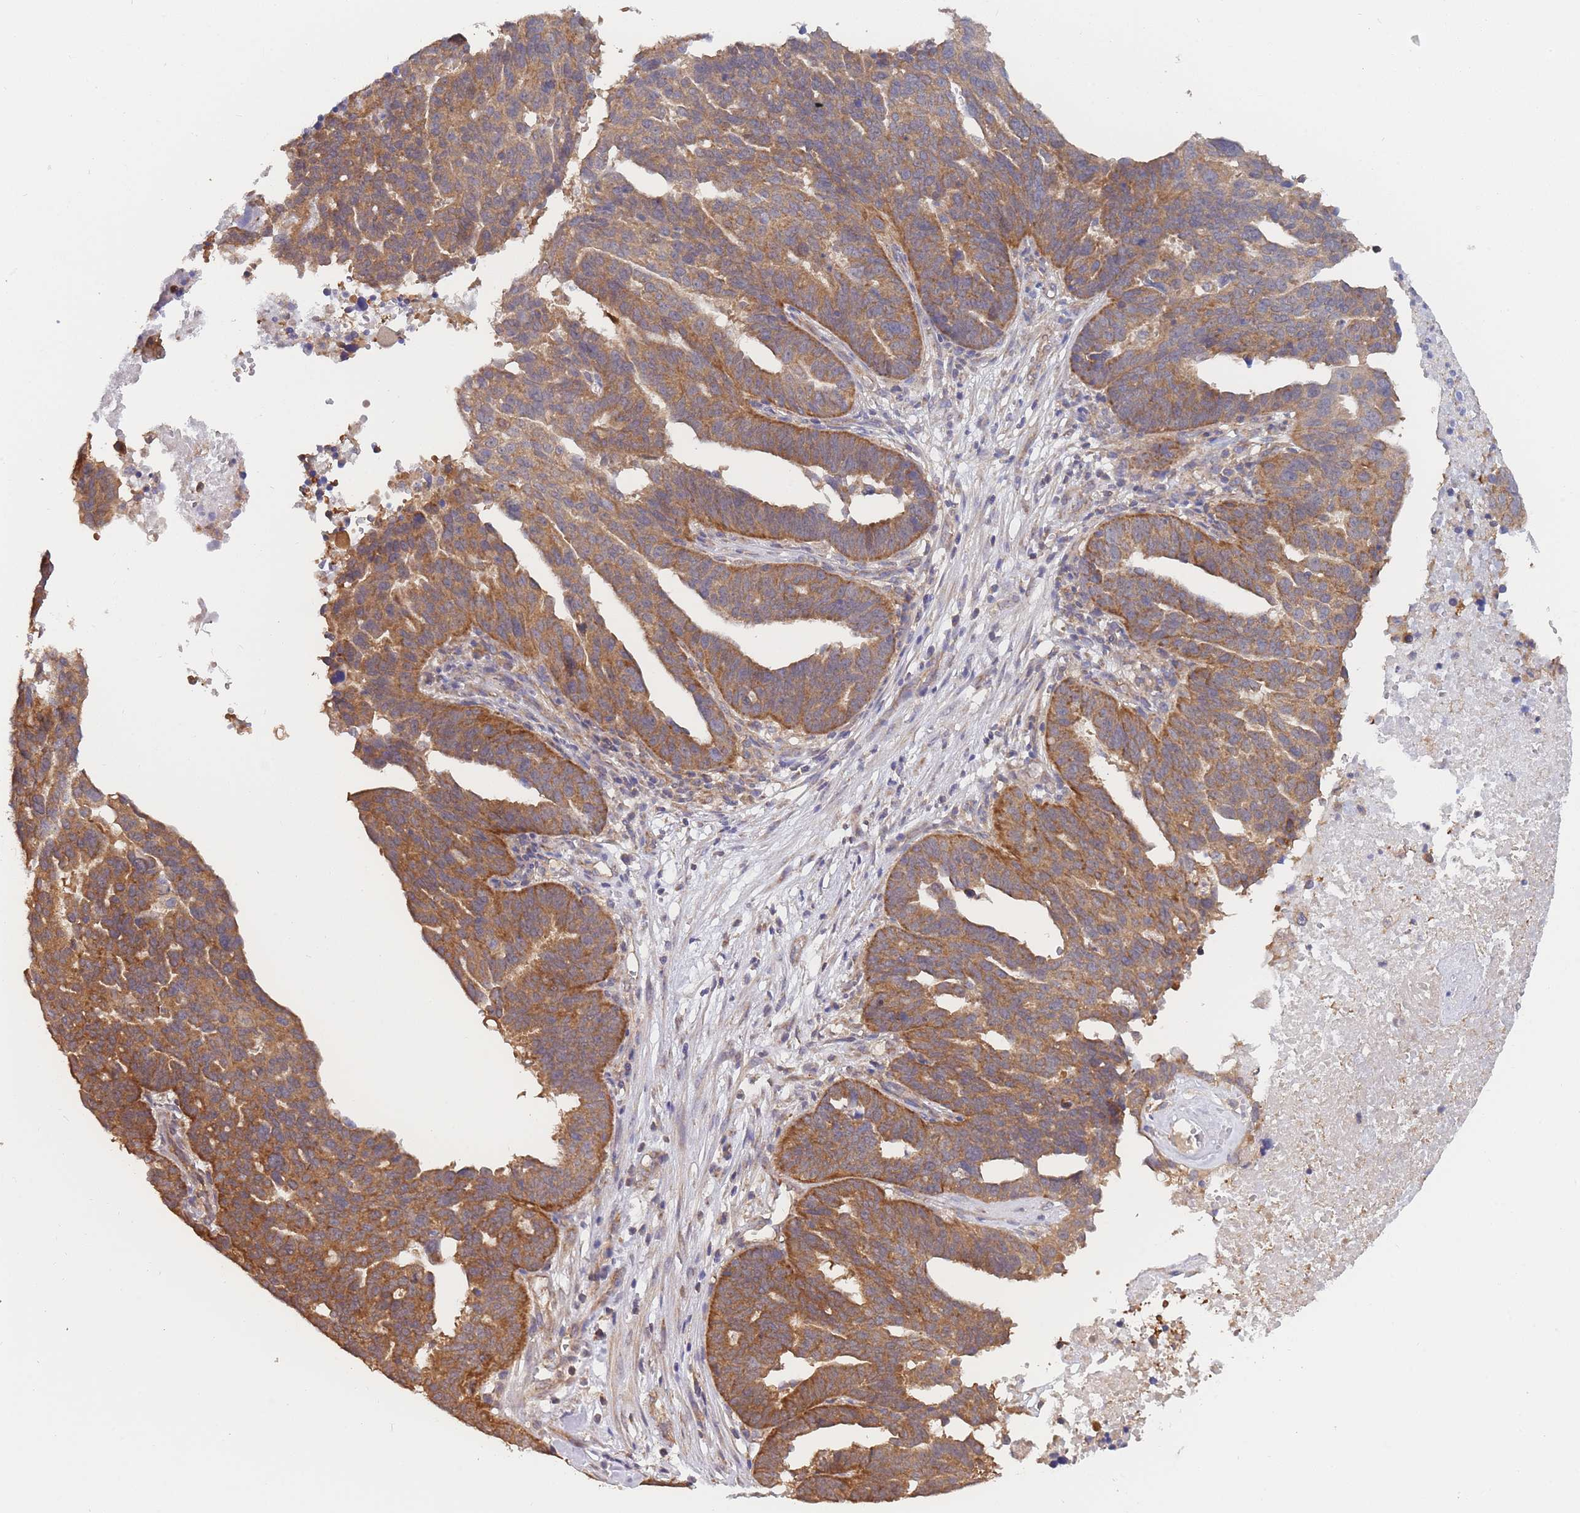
{"staining": {"intensity": "strong", "quantity": ">75%", "location": "cytoplasmic/membranous"}, "tissue": "ovarian cancer", "cell_type": "Tumor cells", "image_type": "cancer", "snomed": [{"axis": "morphology", "description": "Cystadenocarcinoma, serous, NOS"}, {"axis": "topography", "description": "Ovary"}], "caption": "Immunohistochemical staining of human ovarian cancer exhibits strong cytoplasmic/membranous protein positivity in approximately >75% of tumor cells. (brown staining indicates protein expression, while blue staining denotes nuclei).", "gene": "MRPS18B", "patient": {"sex": "female", "age": 59}}